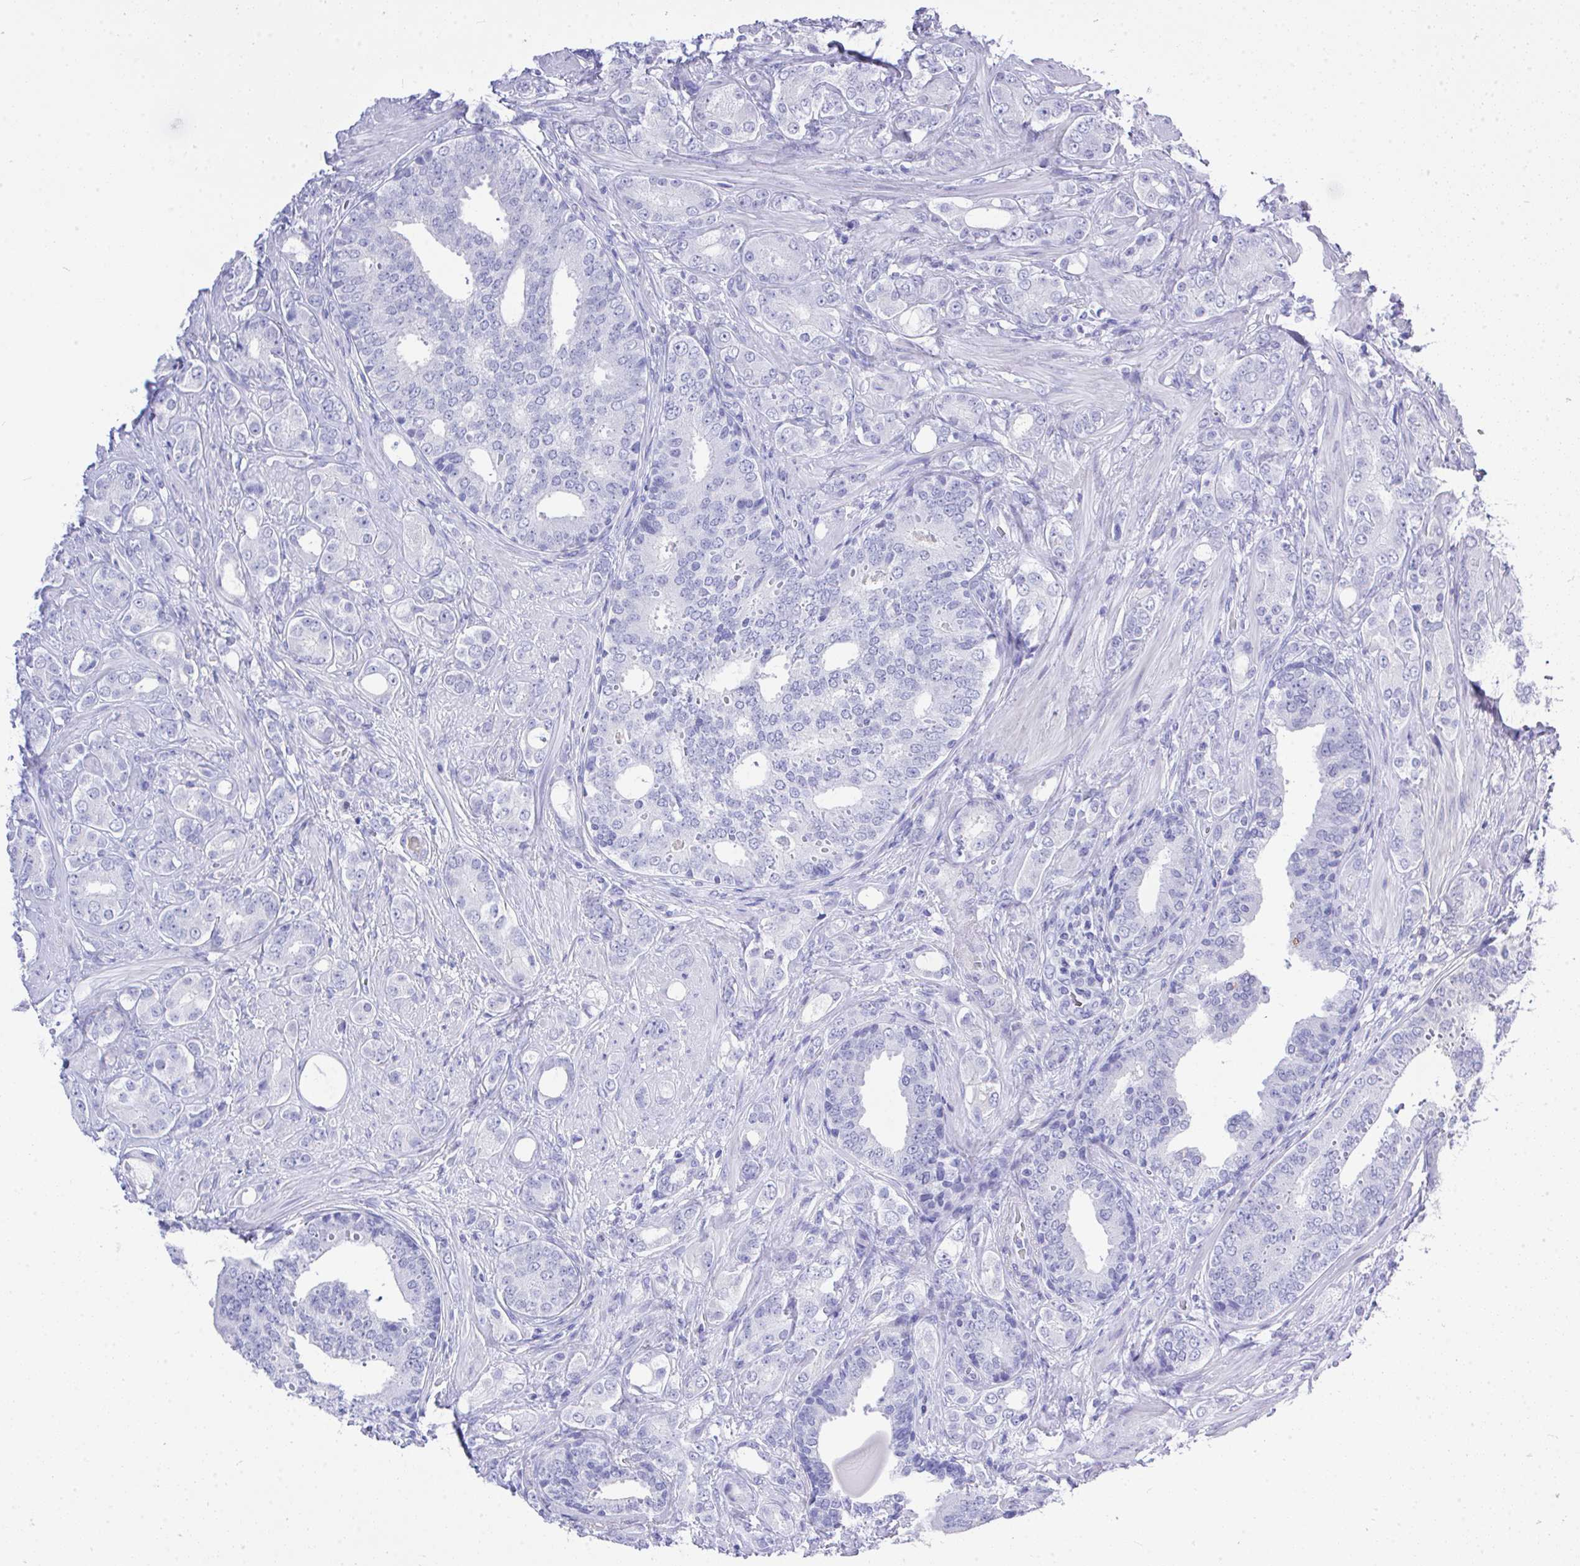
{"staining": {"intensity": "negative", "quantity": "none", "location": "none"}, "tissue": "prostate cancer", "cell_type": "Tumor cells", "image_type": "cancer", "snomed": [{"axis": "morphology", "description": "Adenocarcinoma, High grade"}, {"axis": "topography", "description": "Prostate"}], "caption": "DAB (3,3'-diaminobenzidine) immunohistochemical staining of adenocarcinoma (high-grade) (prostate) reveals no significant staining in tumor cells. Nuclei are stained in blue.", "gene": "MS4A12", "patient": {"sex": "male", "age": 62}}